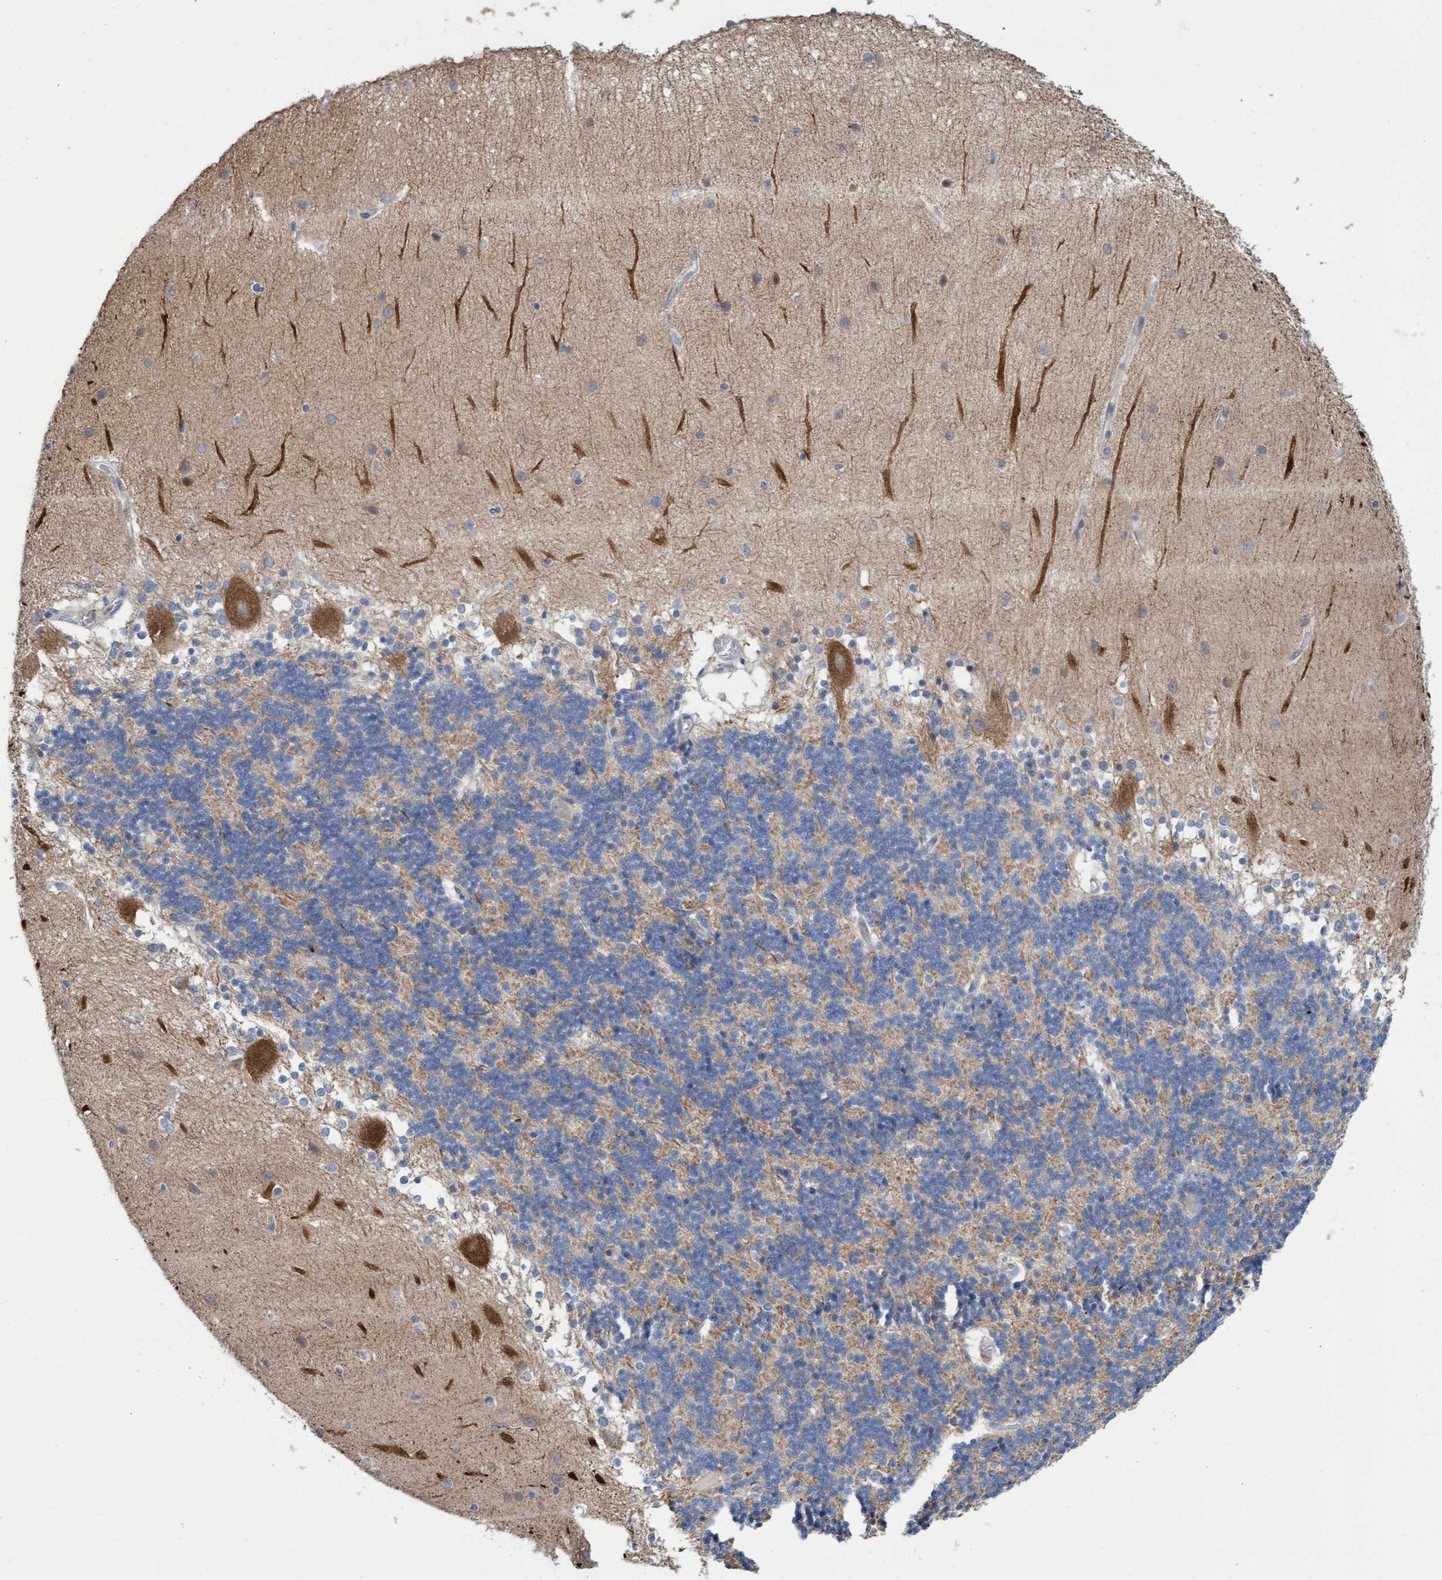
{"staining": {"intensity": "moderate", "quantity": ">75%", "location": "cytoplasmic/membranous"}, "tissue": "cerebellum", "cell_type": "Cells in granular layer", "image_type": "normal", "snomed": [{"axis": "morphology", "description": "Normal tissue, NOS"}, {"axis": "topography", "description": "Cerebellum"}], "caption": "Moderate cytoplasmic/membranous staining for a protein is seen in approximately >75% of cells in granular layer of normal cerebellum using immunohistochemistry (IHC).", "gene": "ABCF2", "patient": {"sex": "female", "age": 54}}